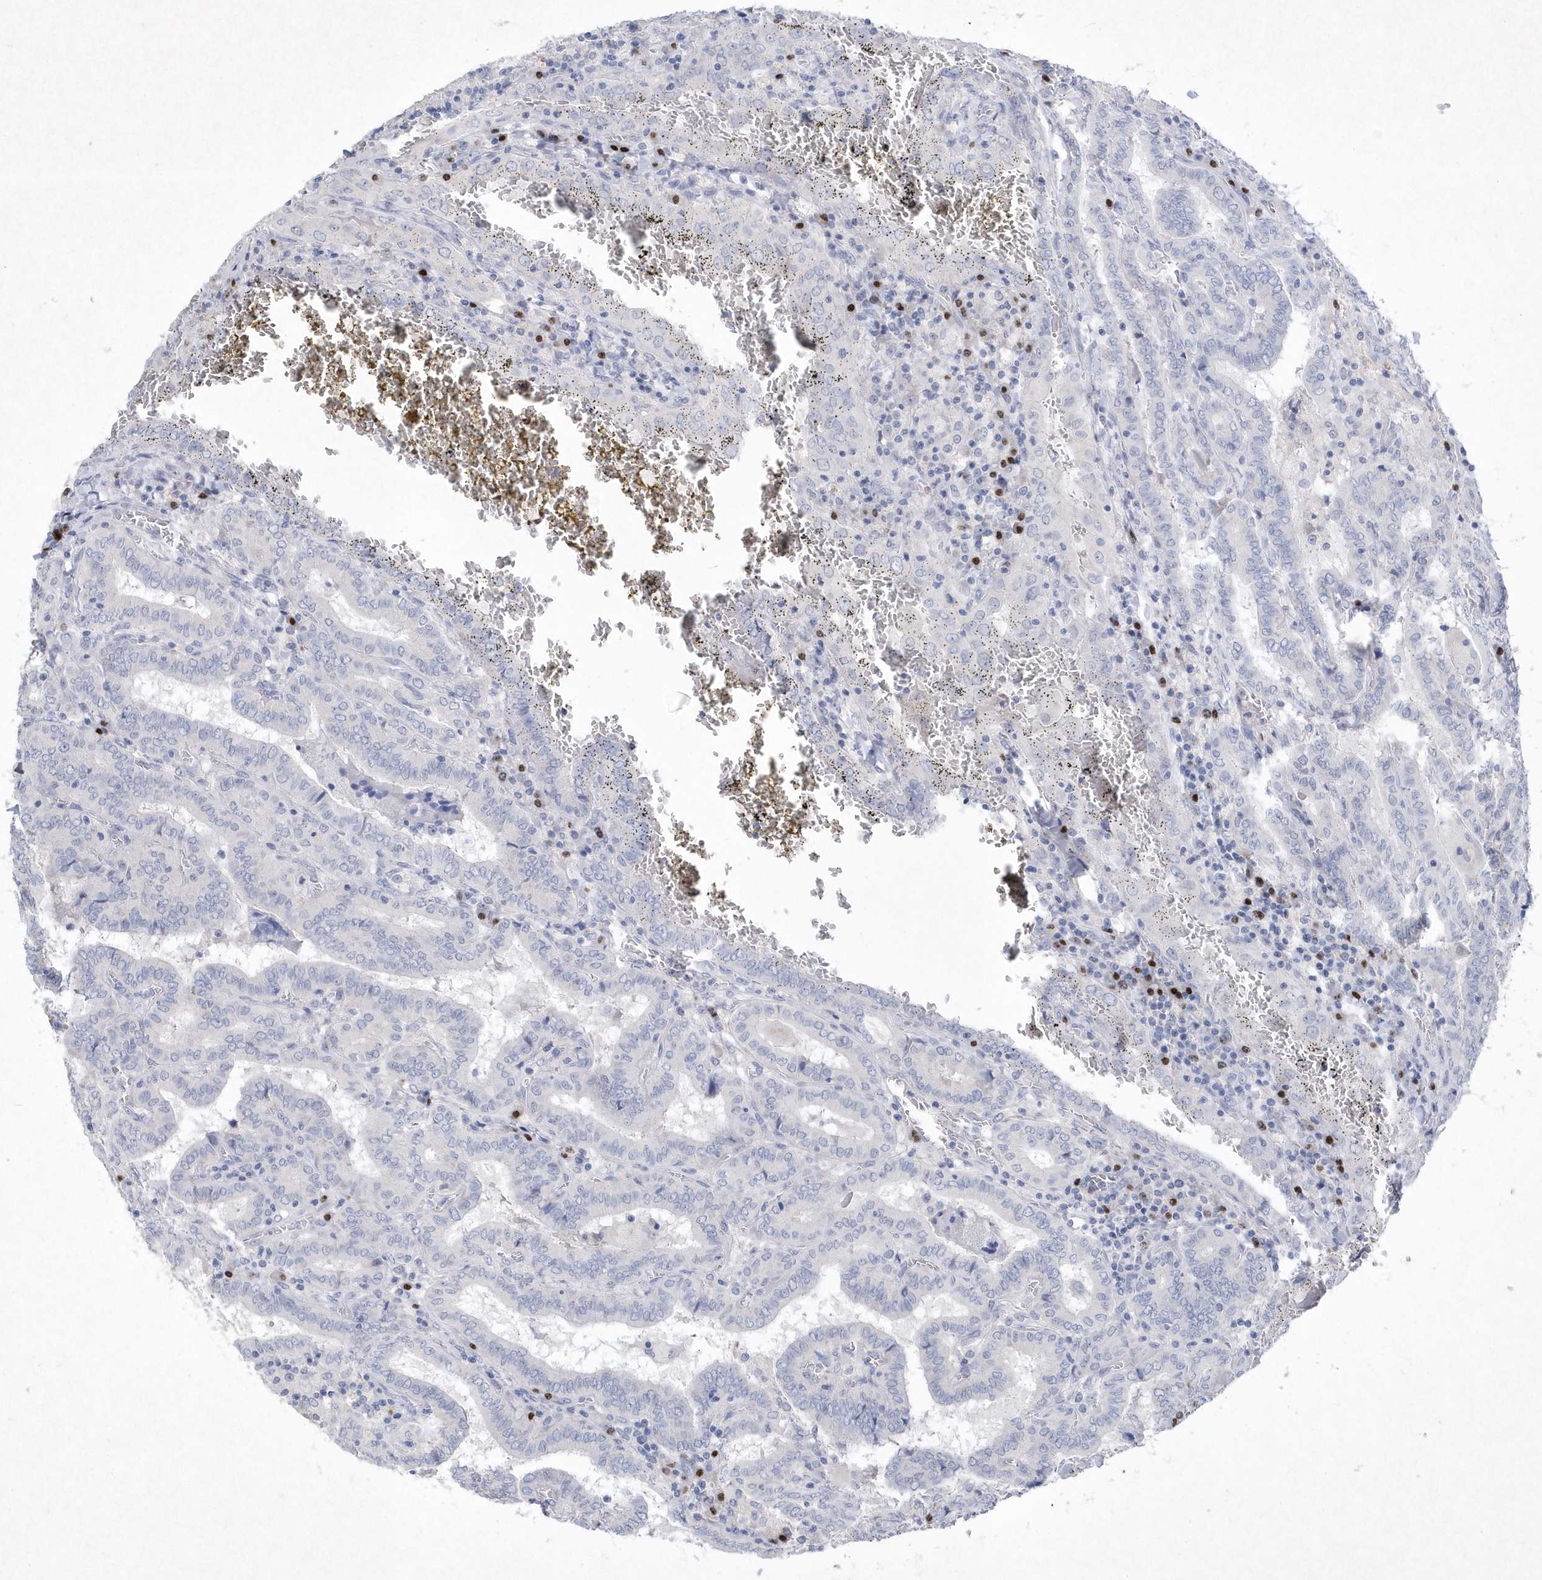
{"staining": {"intensity": "negative", "quantity": "none", "location": "none"}, "tissue": "thyroid cancer", "cell_type": "Tumor cells", "image_type": "cancer", "snomed": [{"axis": "morphology", "description": "Papillary adenocarcinoma, NOS"}, {"axis": "topography", "description": "Thyroid gland"}], "caption": "High magnification brightfield microscopy of papillary adenocarcinoma (thyroid) stained with DAB (3,3'-diaminobenzidine) (brown) and counterstained with hematoxylin (blue): tumor cells show no significant staining.", "gene": "BHLHA15", "patient": {"sex": "female", "age": 72}}